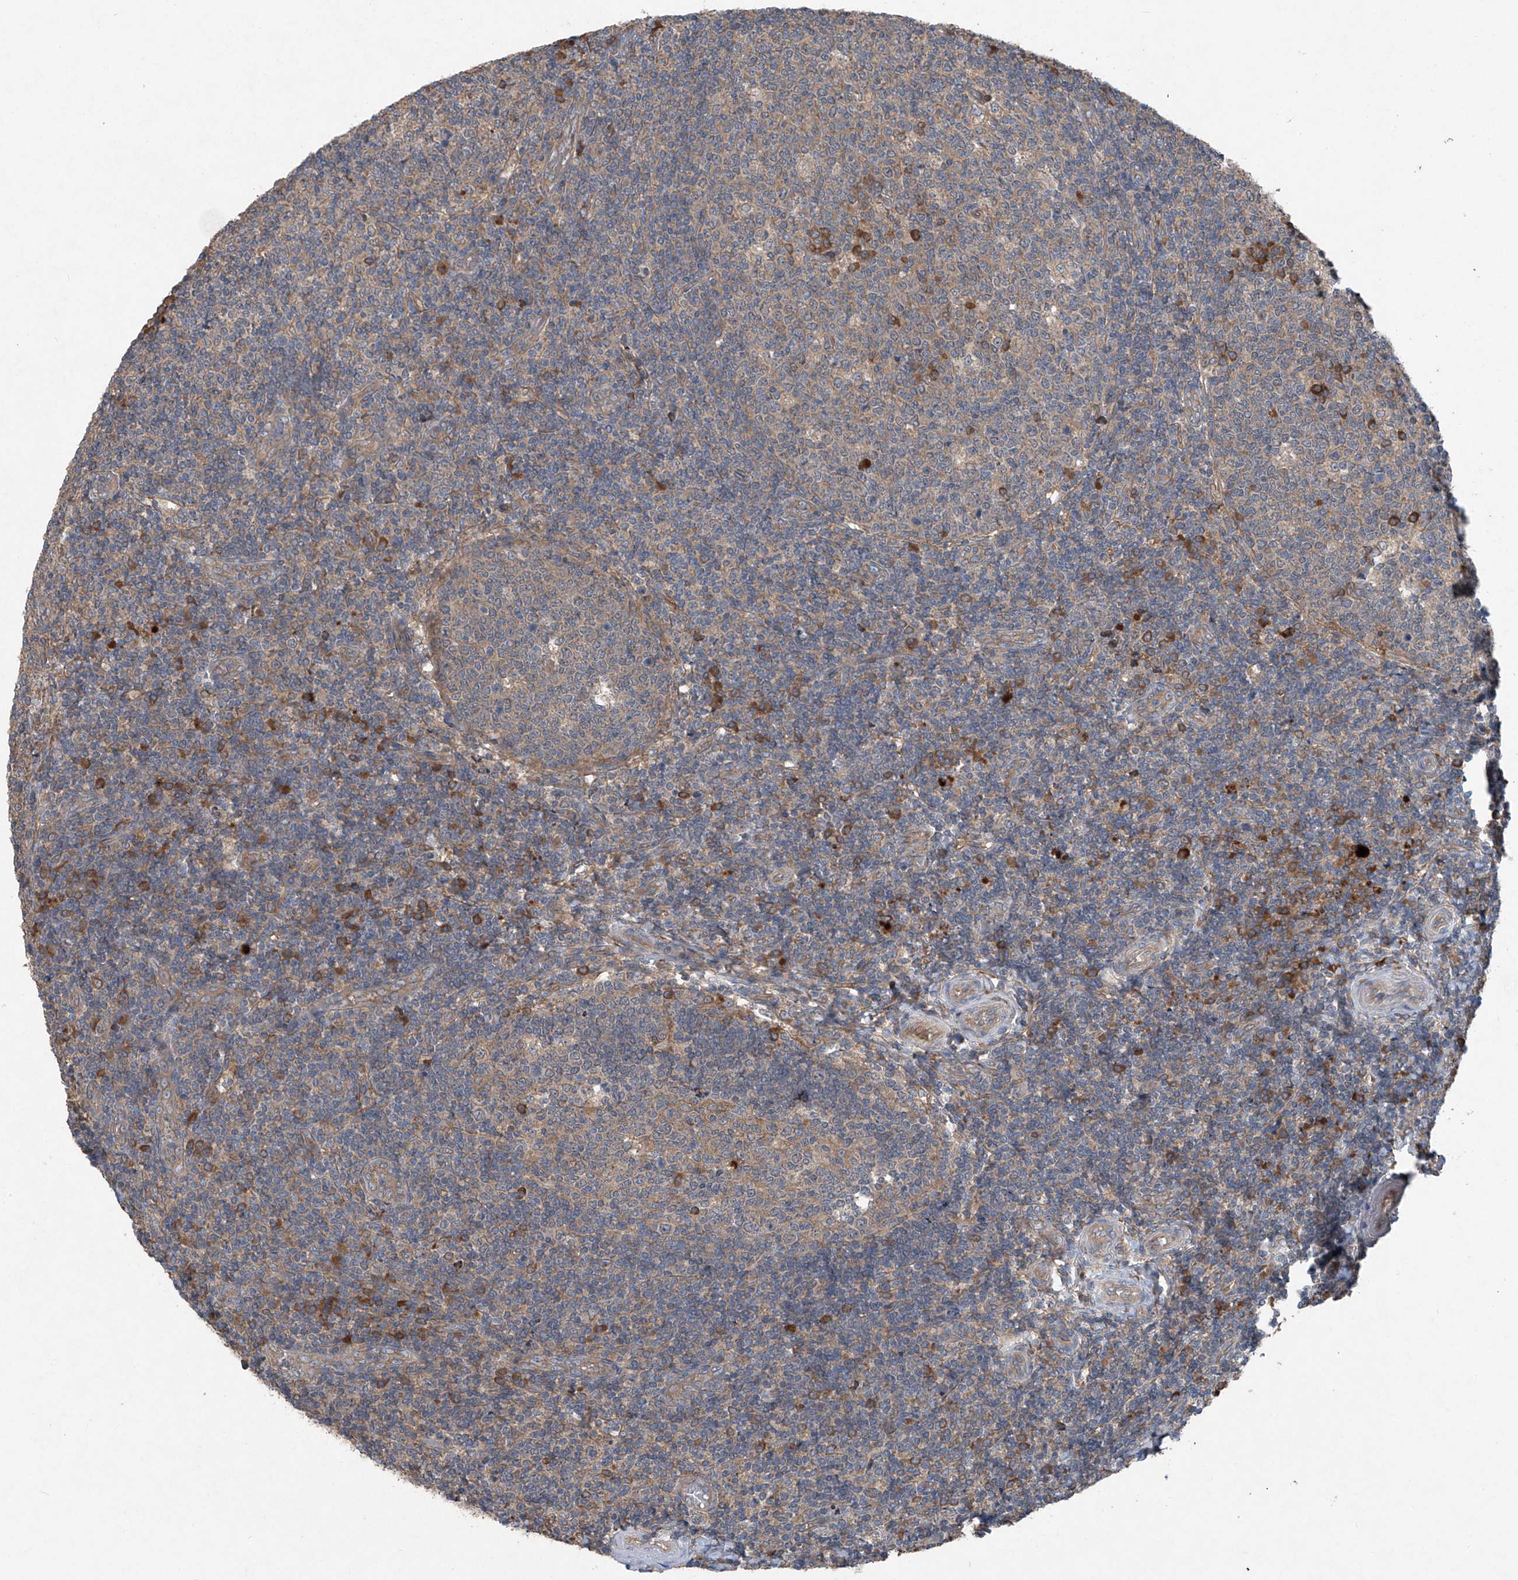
{"staining": {"intensity": "moderate", "quantity": "<25%", "location": "cytoplasmic/membranous"}, "tissue": "tonsil", "cell_type": "Germinal center cells", "image_type": "normal", "snomed": [{"axis": "morphology", "description": "Normal tissue, NOS"}, {"axis": "topography", "description": "Tonsil"}], "caption": "The micrograph shows a brown stain indicating the presence of a protein in the cytoplasmic/membranous of germinal center cells in tonsil.", "gene": "FOXRED2", "patient": {"sex": "female", "age": 19}}